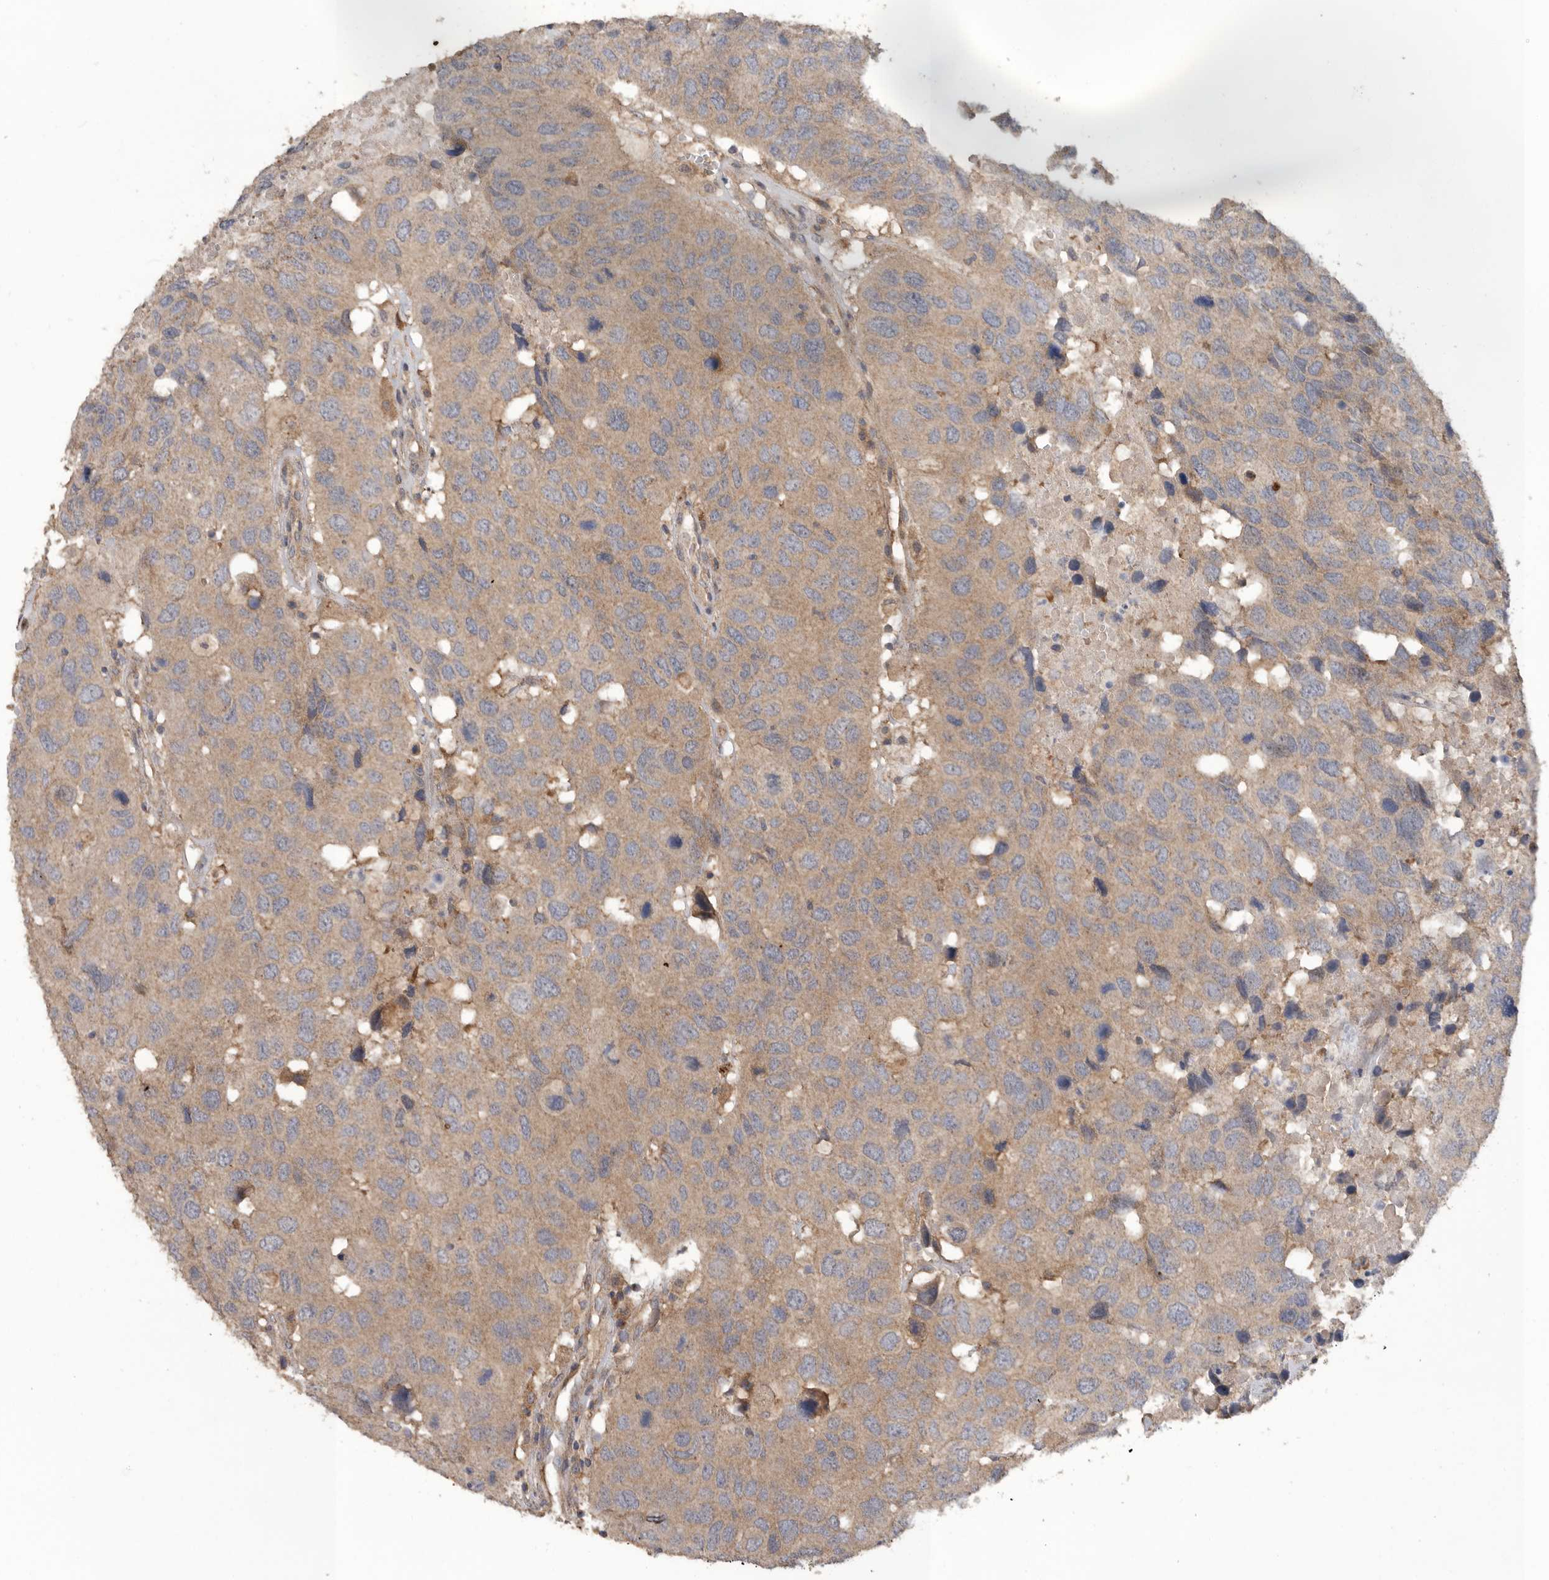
{"staining": {"intensity": "weak", "quantity": ">75%", "location": "cytoplasmic/membranous"}, "tissue": "head and neck cancer", "cell_type": "Tumor cells", "image_type": "cancer", "snomed": [{"axis": "morphology", "description": "Squamous cell carcinoma, NOS"}, {"axis": "topography", "description": "Head-Neck"}], "caption": "Human head and neck cancer stained with a brown dye reveals weak cytoplasmic/membranous positive expression in about >75% of tumor cells.", "gene": "PODXL2", "patient": {"sex": "male", "age": 66}}